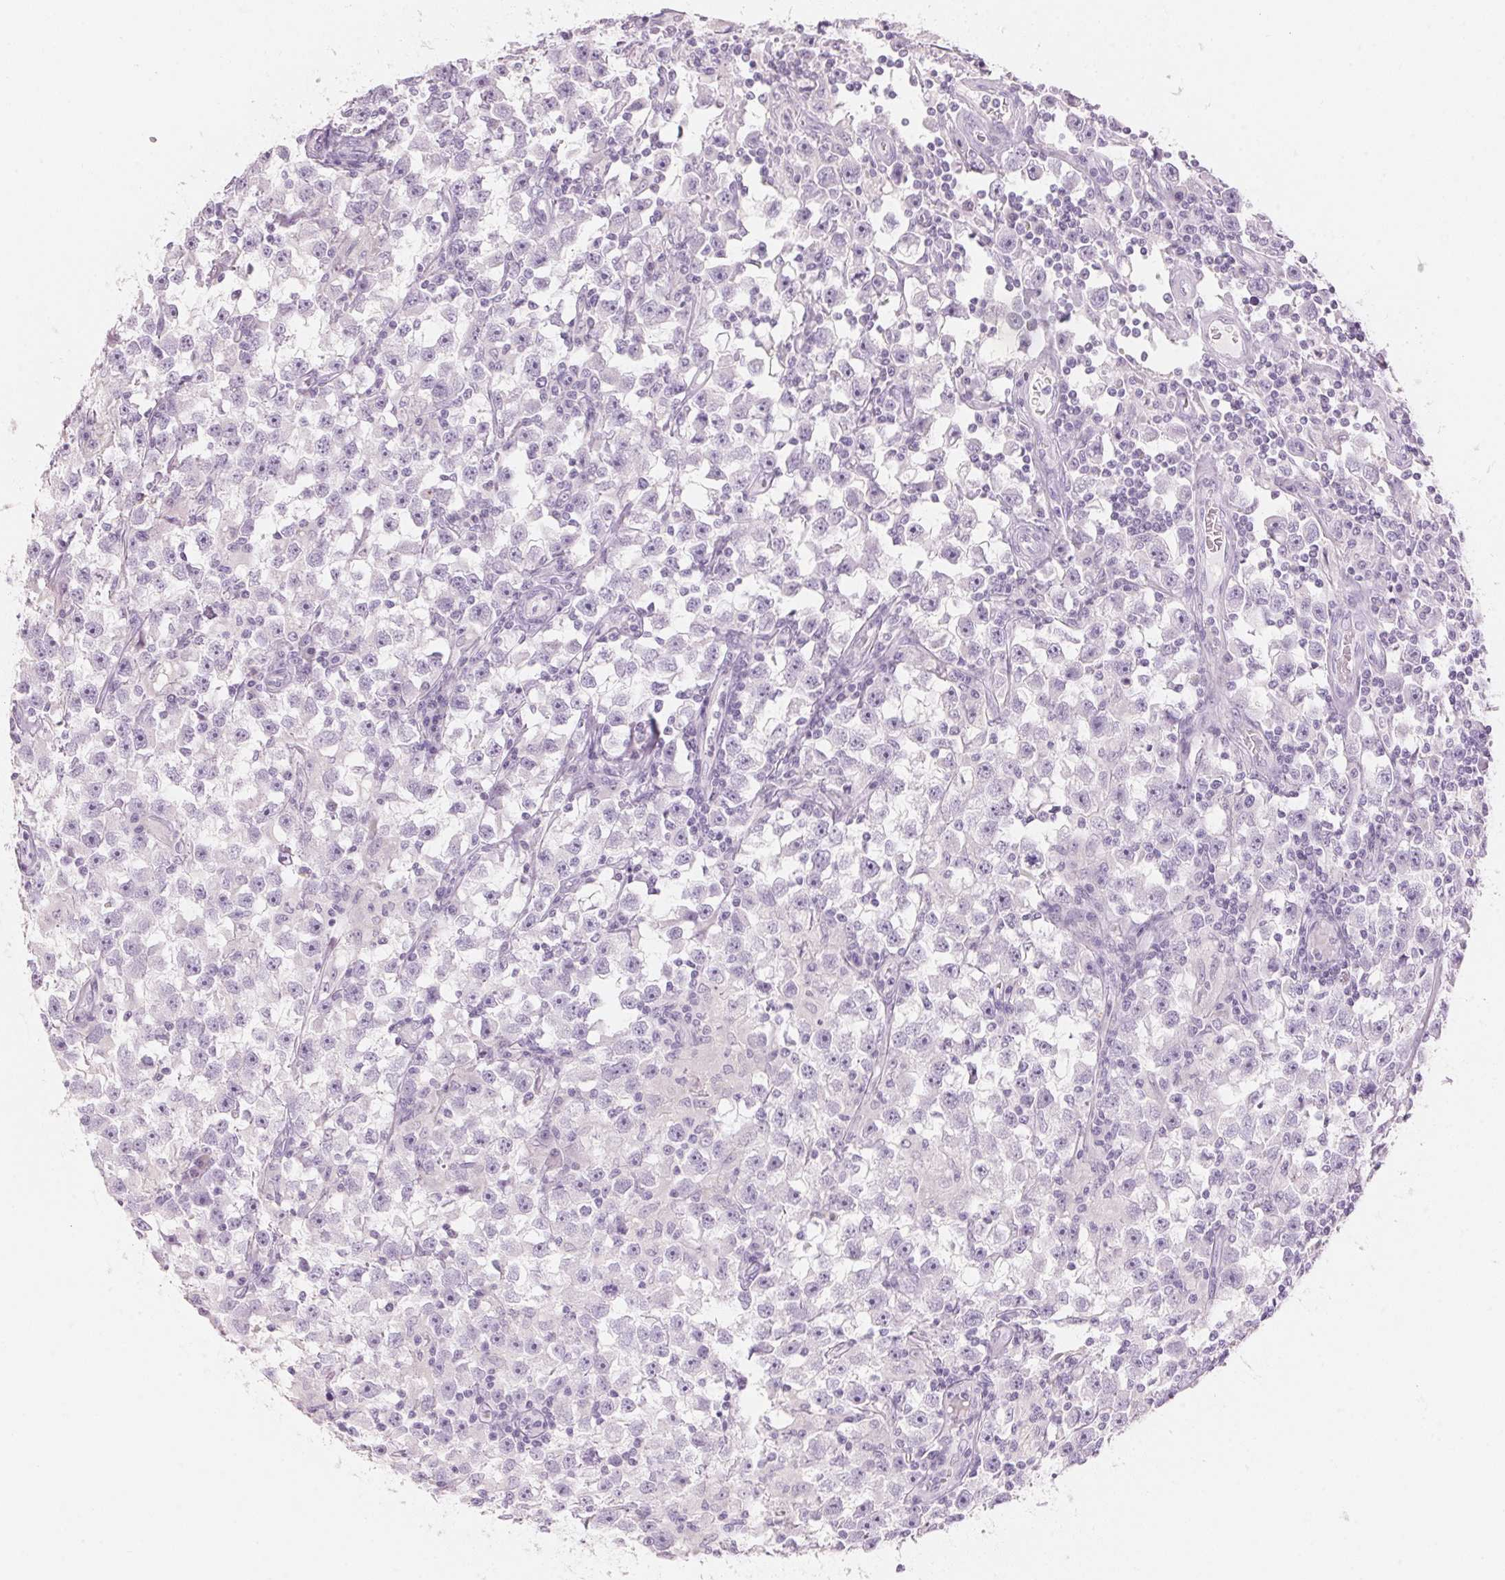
{"staining": {"intensity": "negative", "quantity": "none", "location": "none"}, "tissue": "testis cancer", "cell_type": "Tumor cells", "image_type": "cancer", "snomed": [{"axis": "morphology", "description": "Seminoma, NOS"}, {"axis": "topography", "description": "Testis"}], "caption": "A high-resolution photomicrograph shows immunohistochemistry (IHC) staining of testis cancer, which displays no significant positivity in tumor cells.", "gene": "HOXB13", "patient": {"sex": "male", "age": 33}}